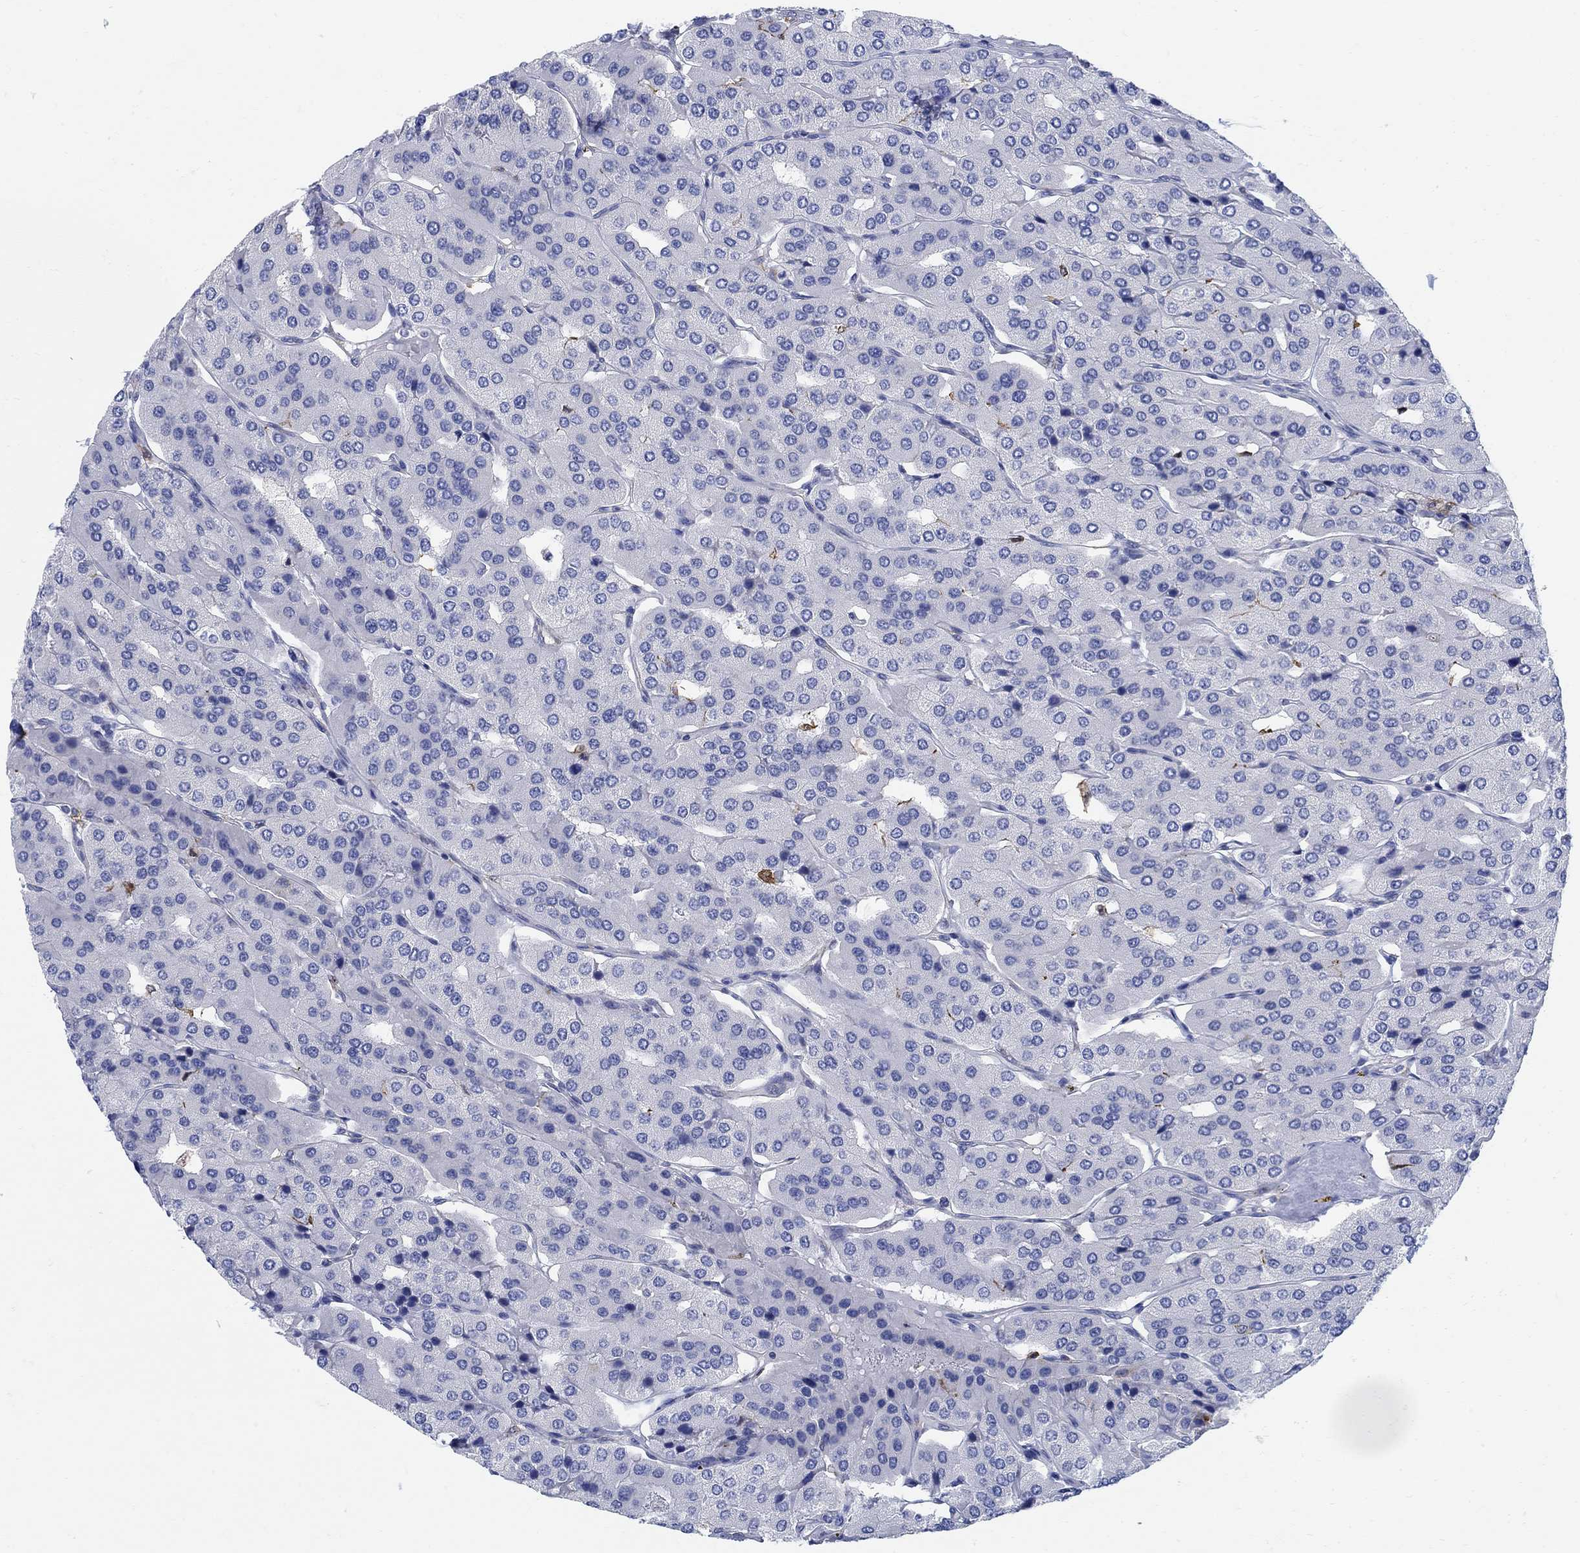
{"staining": {"intensity": "negative", "quantity": "none", "location": "none"}, "tissue": "parathyroid gland", "cell_type": "Glandular cells", "image_type": "normal", "snomed": [{"axis": "morphology", "description": "Normal tissue, NOS"}, {"axis": "morphology", "description": "Adenoma, NOS"}, {"axis": "topography", "description": "Parathyroid gland"}], "caption": "This micrograph is of benign parathyroid gland stained with IHC to label a protein in brown with the nuclei are counter-stained blue. There is no staining in glandular cells. (Brightfield microscopy of DAB (3,3'-diaminobenzidine) IHC at high magnification).", "gene": "PHF21B", "patient": {"sex": "female", "age": 86}}